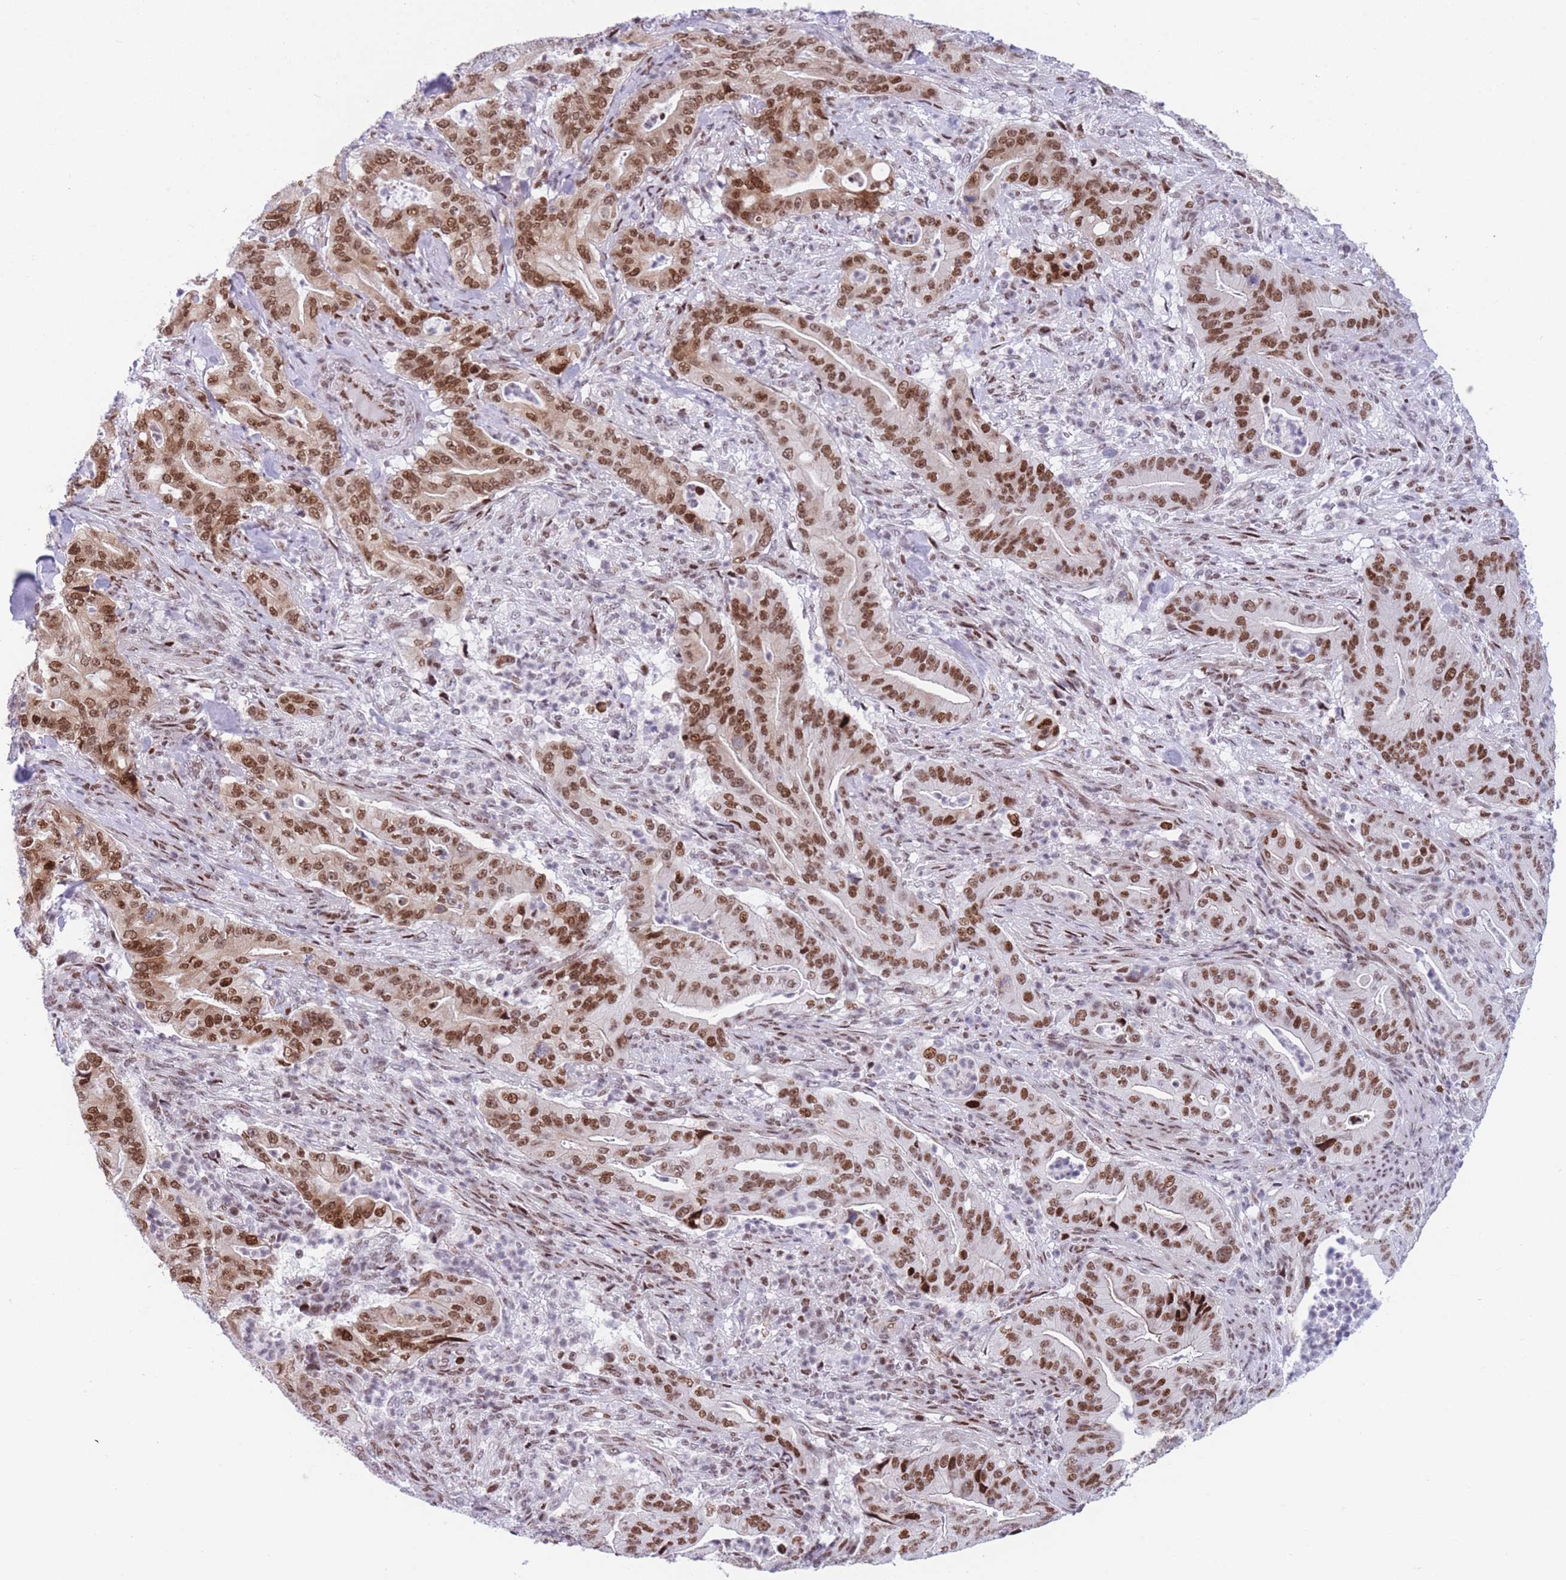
{"staining": {"intensity": "moderate", "quantity": ">75%", "location": "cytoplasmic/membranous,nuclear"}, "tissue": "pancreatic cancer", "cell_type": "Tumor cells", "image_type": "cancer", "snomed": [{"axis": "morphology", "description": "Adenocarcinoma, NOS"}, {"axis": "topography", "description": "Pancreas"}], "caption": "Immunohistochemical staining of human pancreatic cancer (adenocarcinoma) demonstrates medium levels of moderate cytoplasmic/membranous and nuclear positivity in approximately >75% of tumor cells.", "gene": "DNAJC3", "patient": {"sex": "male", "age": 71}}